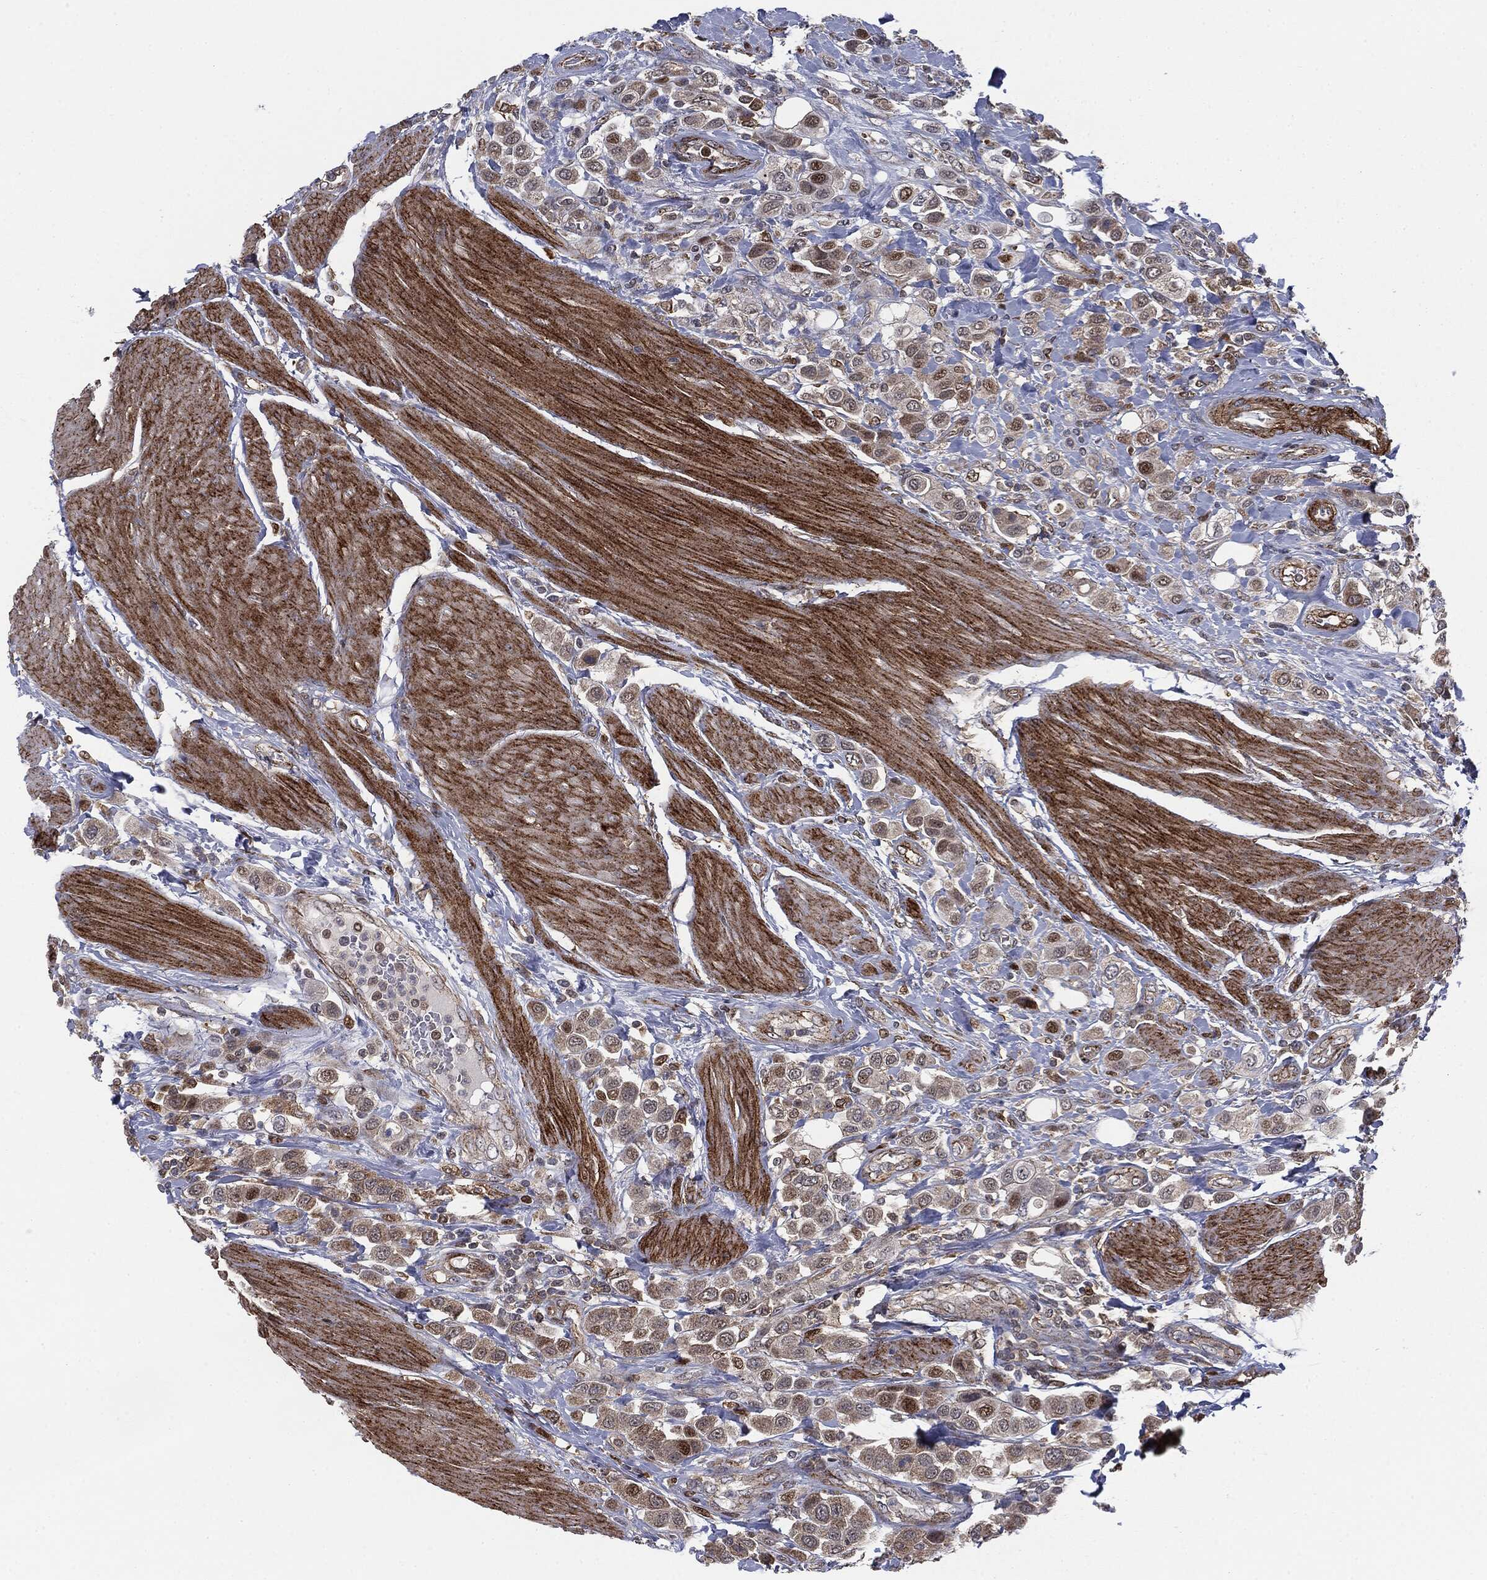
{"staining": {"intensity": "negative", "quantity": "none", "location": "none"}, "tissue": "urothelial cancer", "cell_type": "Tumor cells", "image_type": "cancer", "snomed": [{"axis": "morphology", "description": "Urothelial carcinoma, High grade"}, {"axis": "topography", "description": "Urinary bladder"}], "caption": "Tumor cells are negative for brown protein staining in high-grade urothelial carcinoma. (Brightfield microscopy of DAB (3,3'-diaminobenzidine) immunohistochemistry at high magnification).", "gene": "PTEN", "patient": {"sex": "male", "age": 50}}